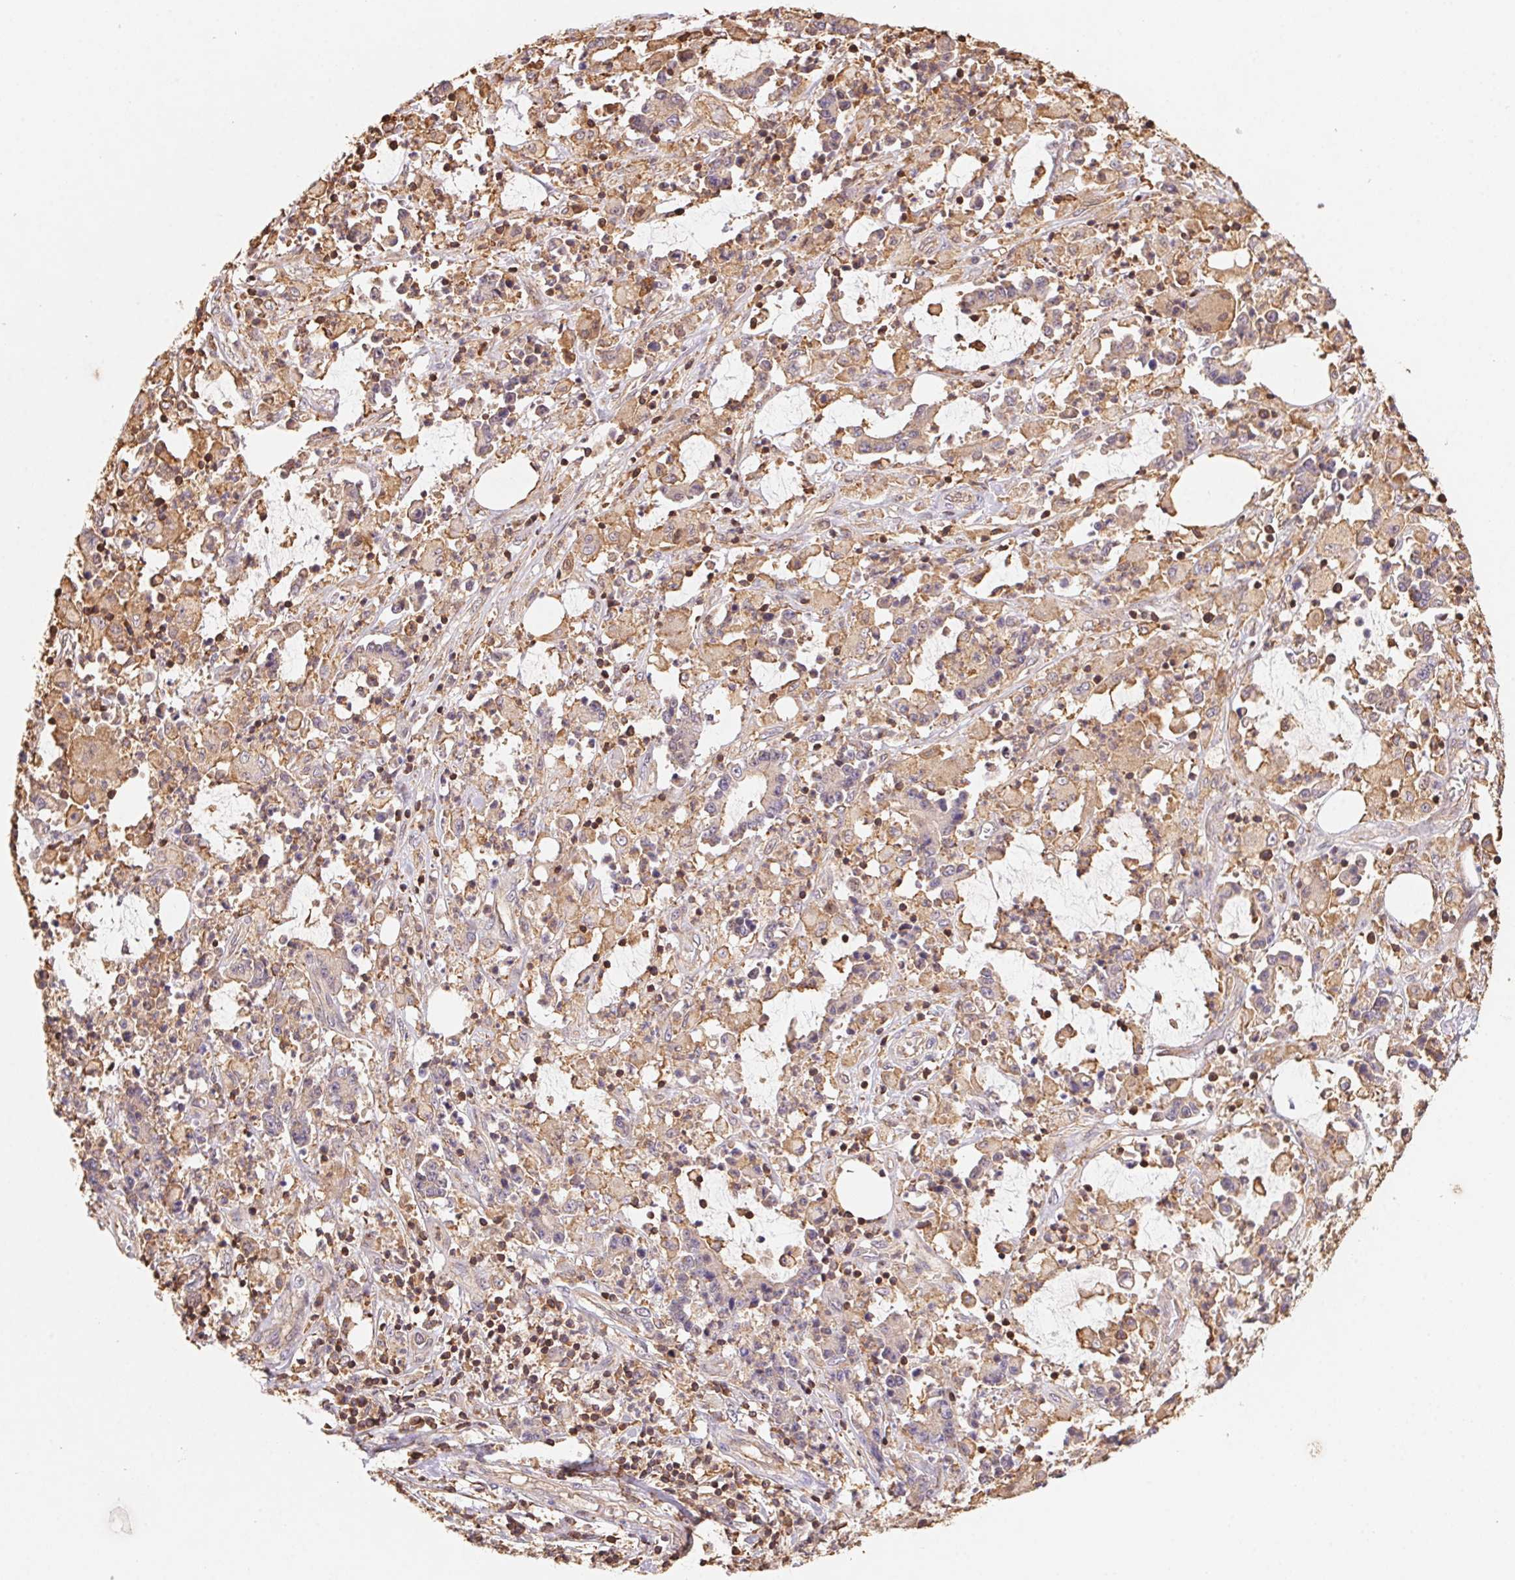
{"staining": {"intensity": "weak", "quantity": "25%-75%", "location": "cytoplasmic/membranous"}, "tissue": "stomach cancer", "cell_type": "Tumor cells", "image_type": "cancer", "snomed": [{"axis": "morphology", "description": "Adenocarcinoma, NOS"}, {"axis": "topography", "description": "Stomach, upper"}], "caption": "This micrograph reveals immunohistochemistry staining of stomach cancer, with low weak cytoplasmic/membranous staining in approximately 25%-75% of tumor cells.", "gene": "ATG10", "patient": {"sex": "male", "age": 68}}